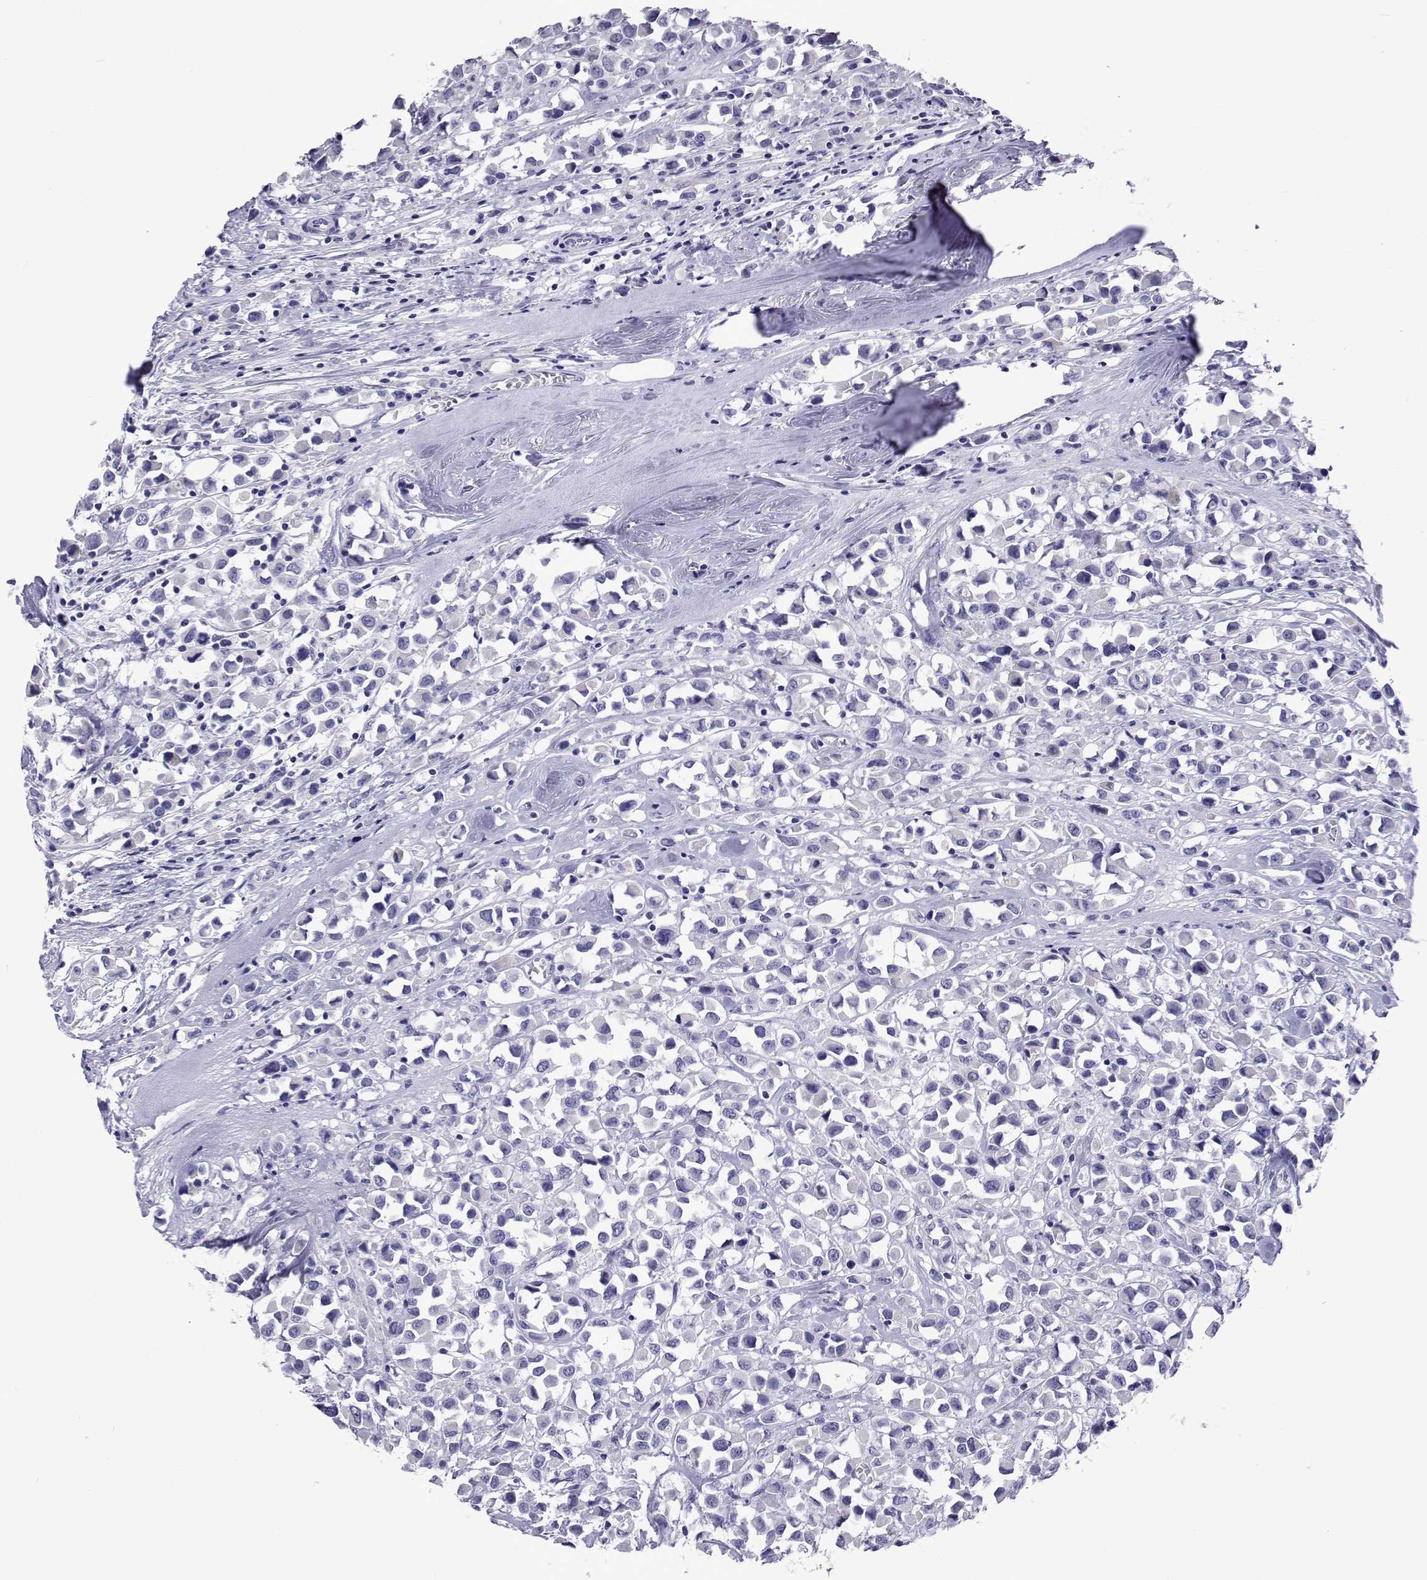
{"staining": {"intensity": "negative", "quantity": "none", "location": "none"}, "tissue": "breast cancer", "cell_type": "Tumor cells", "image_type": "cancer", "snomed": [{"axis": "morphology", "description": "Duct carcinoma"}, {"axis": "topography", "description": "Breast"}], "caption": "Breast cancer (invasive ductal carcinoma) was stained to show a protein in brown. There is no significant expression in tumor cells.", "gene": "UMODL1", "patient": {"sex": "female", "age": 61}}